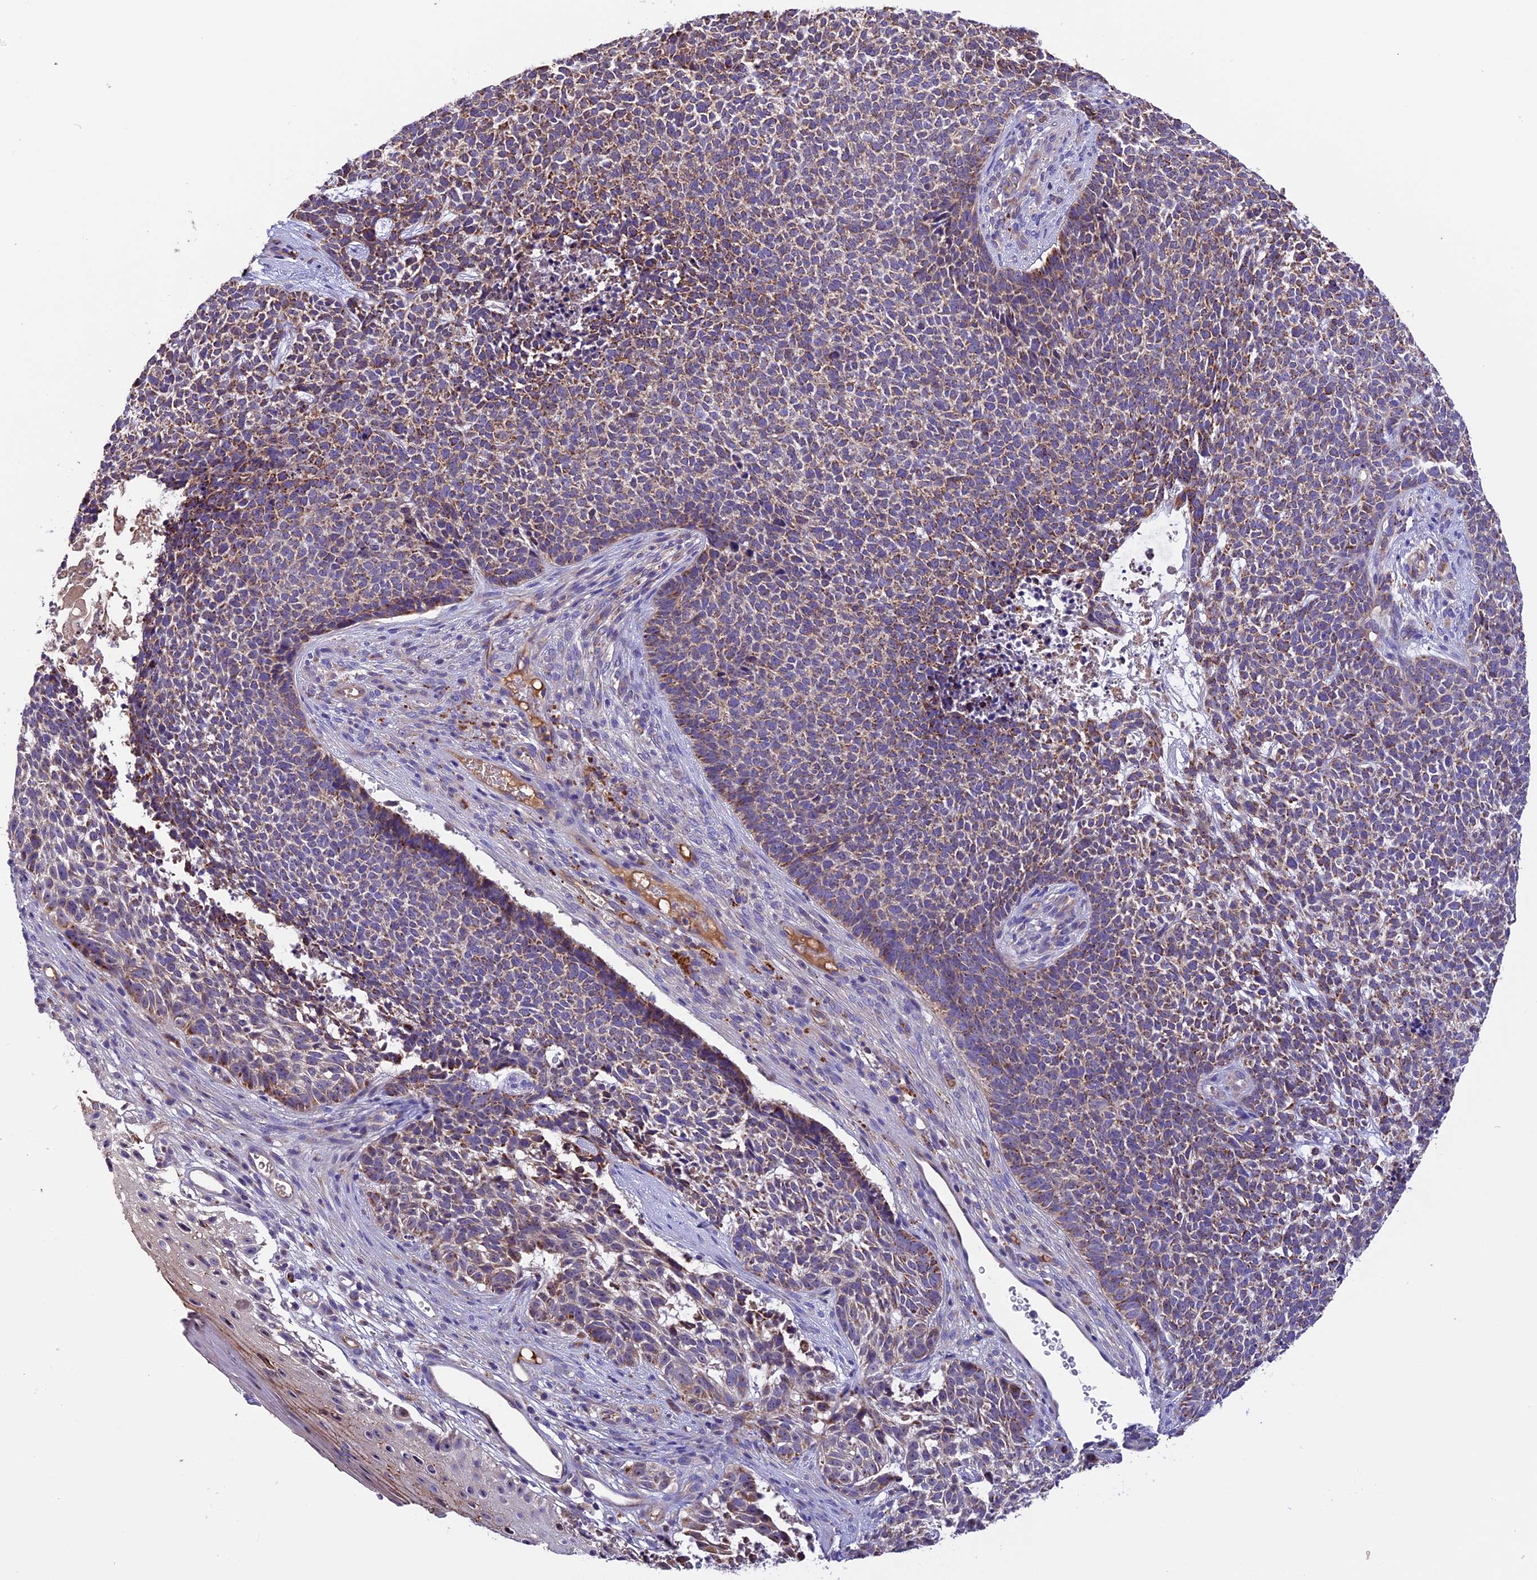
{"staining": {"intensity": "moderate", "quantity": ">75%", "location": "cytoplasmic/membranous"}, "tissue": "skin cancer", "cell_type": "Tumor cells", "image_type": "cancer", "snomed": [{"axis": "morphology", "description": "Basal cell carcinoma"}, {"axis": "topography", "description": "Skin"}], "caption": "Immunohistochemical staining of human skin basal cell carcinoma shows moderate cytoplasmic/membranous protein expression in approximately >75% of tumor cells. Using DAB (brown) and hematoxylin (blue) stains, captured at high magnification using brightfield microscopy.", "gene": "METTL22", "patient": {"sex": "female", "age": 84}}